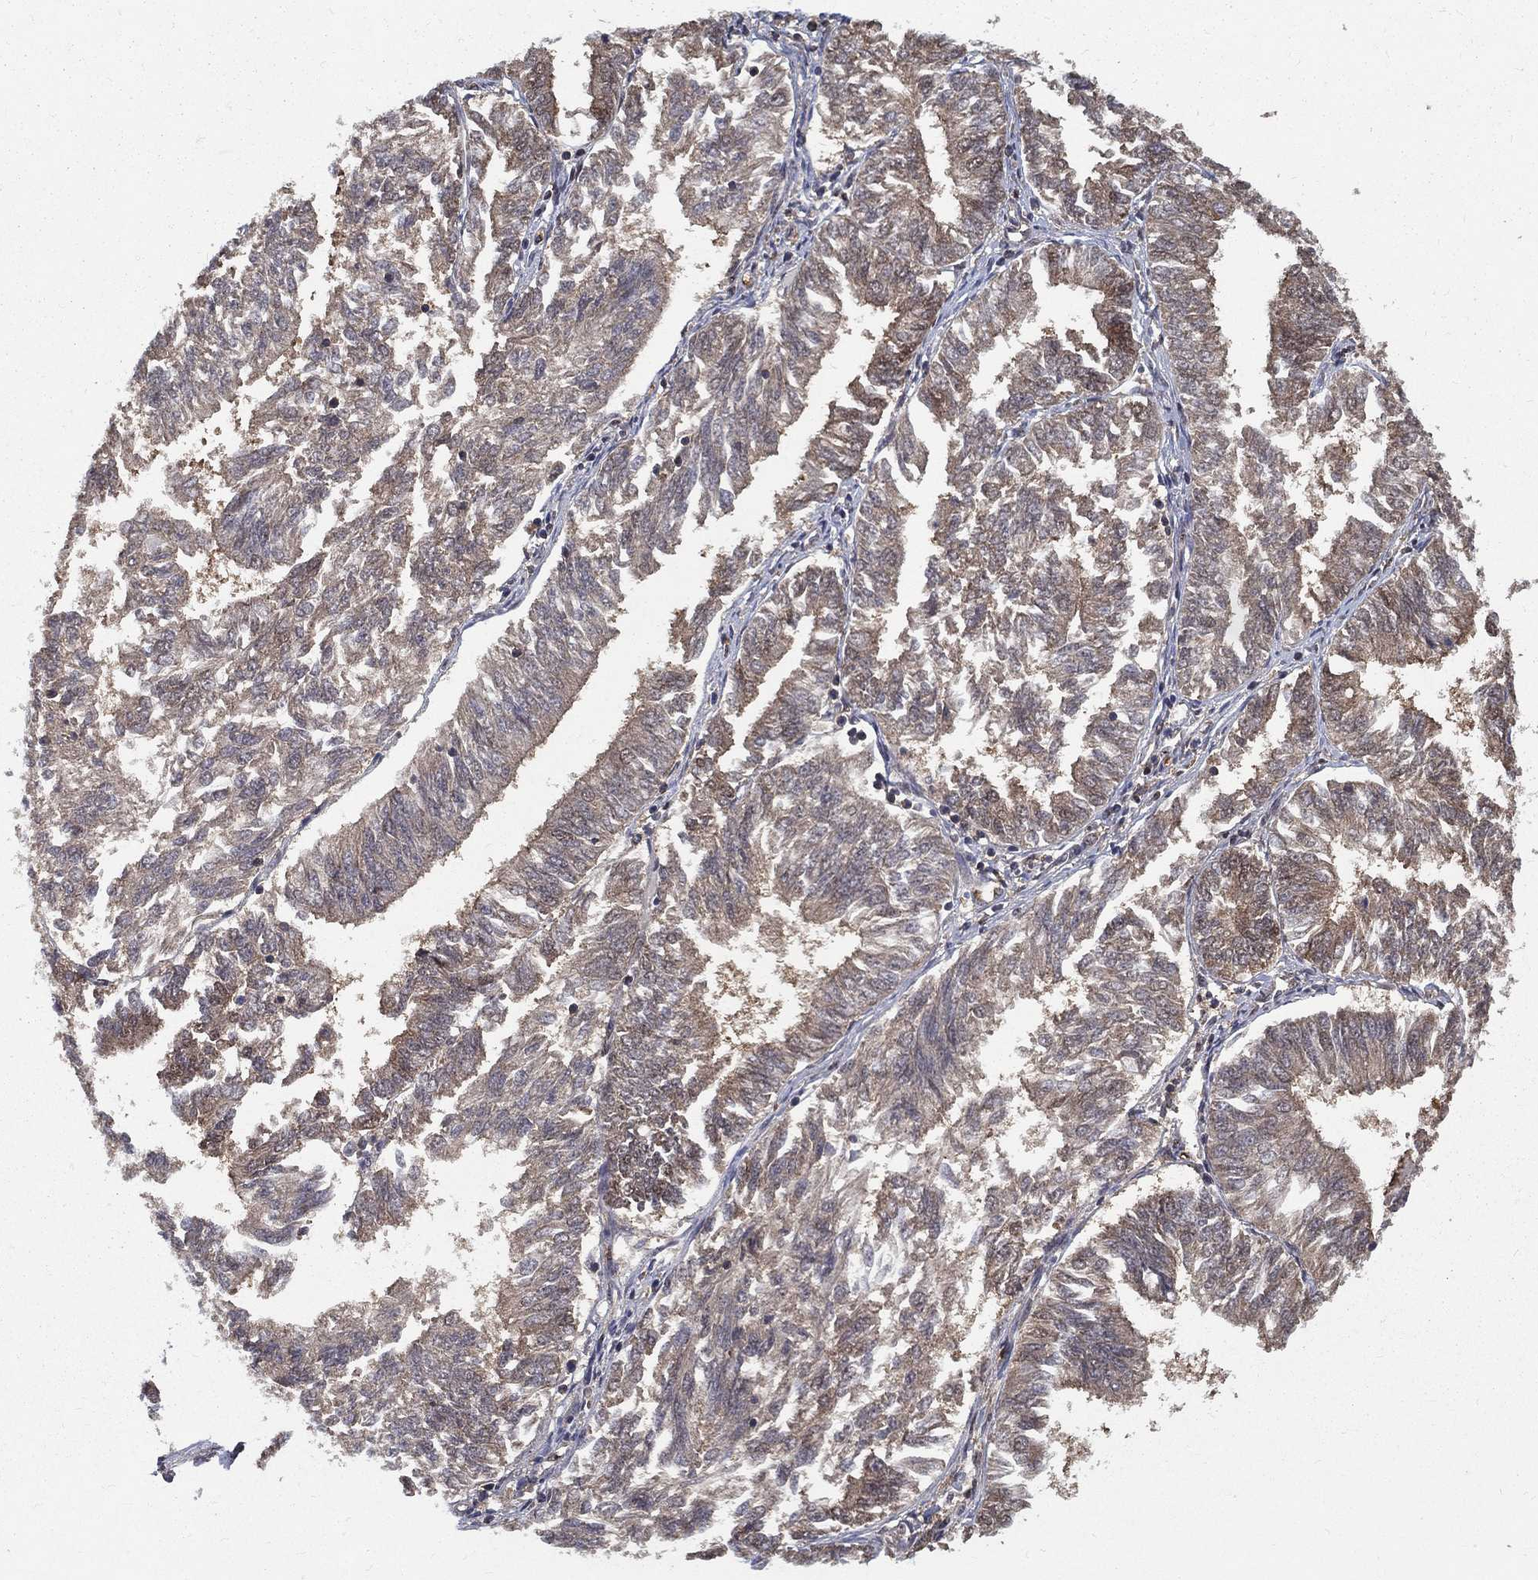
{"staining": {"intensity": "weak", "quantity": "25%-75%", "location": "cytoplasmic/membranous"}, "tissue": "endometrial cancer", "cell_type": "Tumor cells", "image_type": "cancer", "snomed": [{"axis": "morphology", "description": "Adenocarcinoma, NOS"}, {"axis": "topography", "description": "Endometrium"}], "caption": "There is low levels of weak cytoplasmic/membranous positivity in tumor cells of endometrial cancer (adenocarcinoma), as demonstrated by immunohistochemical staining (brown color).", "gene": "CARM1", "patient": {"sex": "female", "age": 58}}